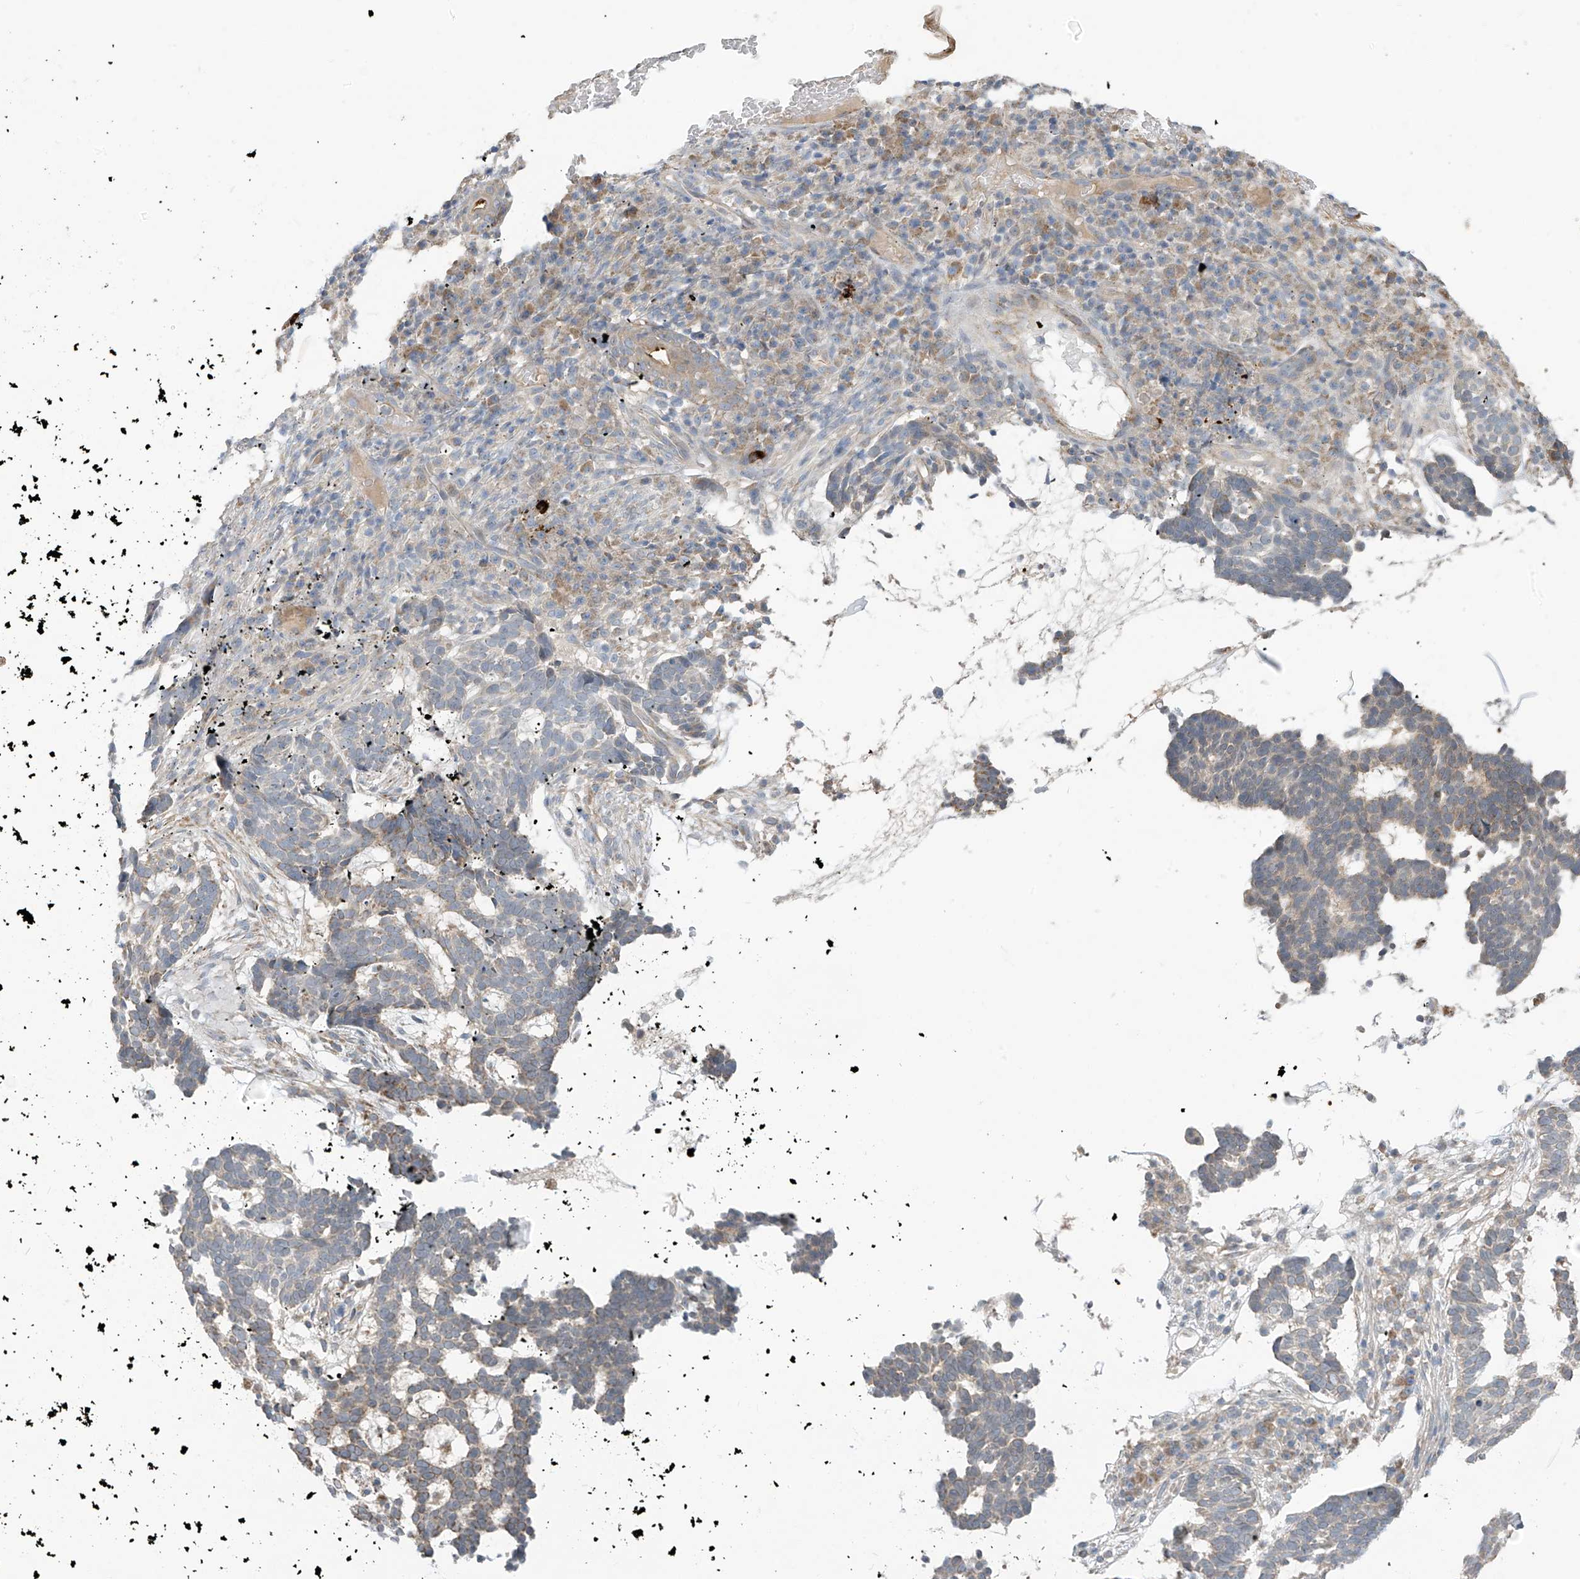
{"staining": {"intensity": "weak", "quantity": "25%-75%", "location": "cytoplasmic/membranous"}, "tissue": "skin cancer", "cell_type": "Tumor cells", "image_type": "cancer", "snomed": [{"axis": "morphology", "description": "Basal cell carcinoma"}, {"axis": "topography", "description": "Skin"}], "caption": "Tumor cells demonstrate low levels of weak cytoplasmic/membranous staining in about 25%-75% of cells in human basal cell carcinoma (skin).", "gene": "SCGB1D2", "patient": {"sex": "male", "age": 85}}